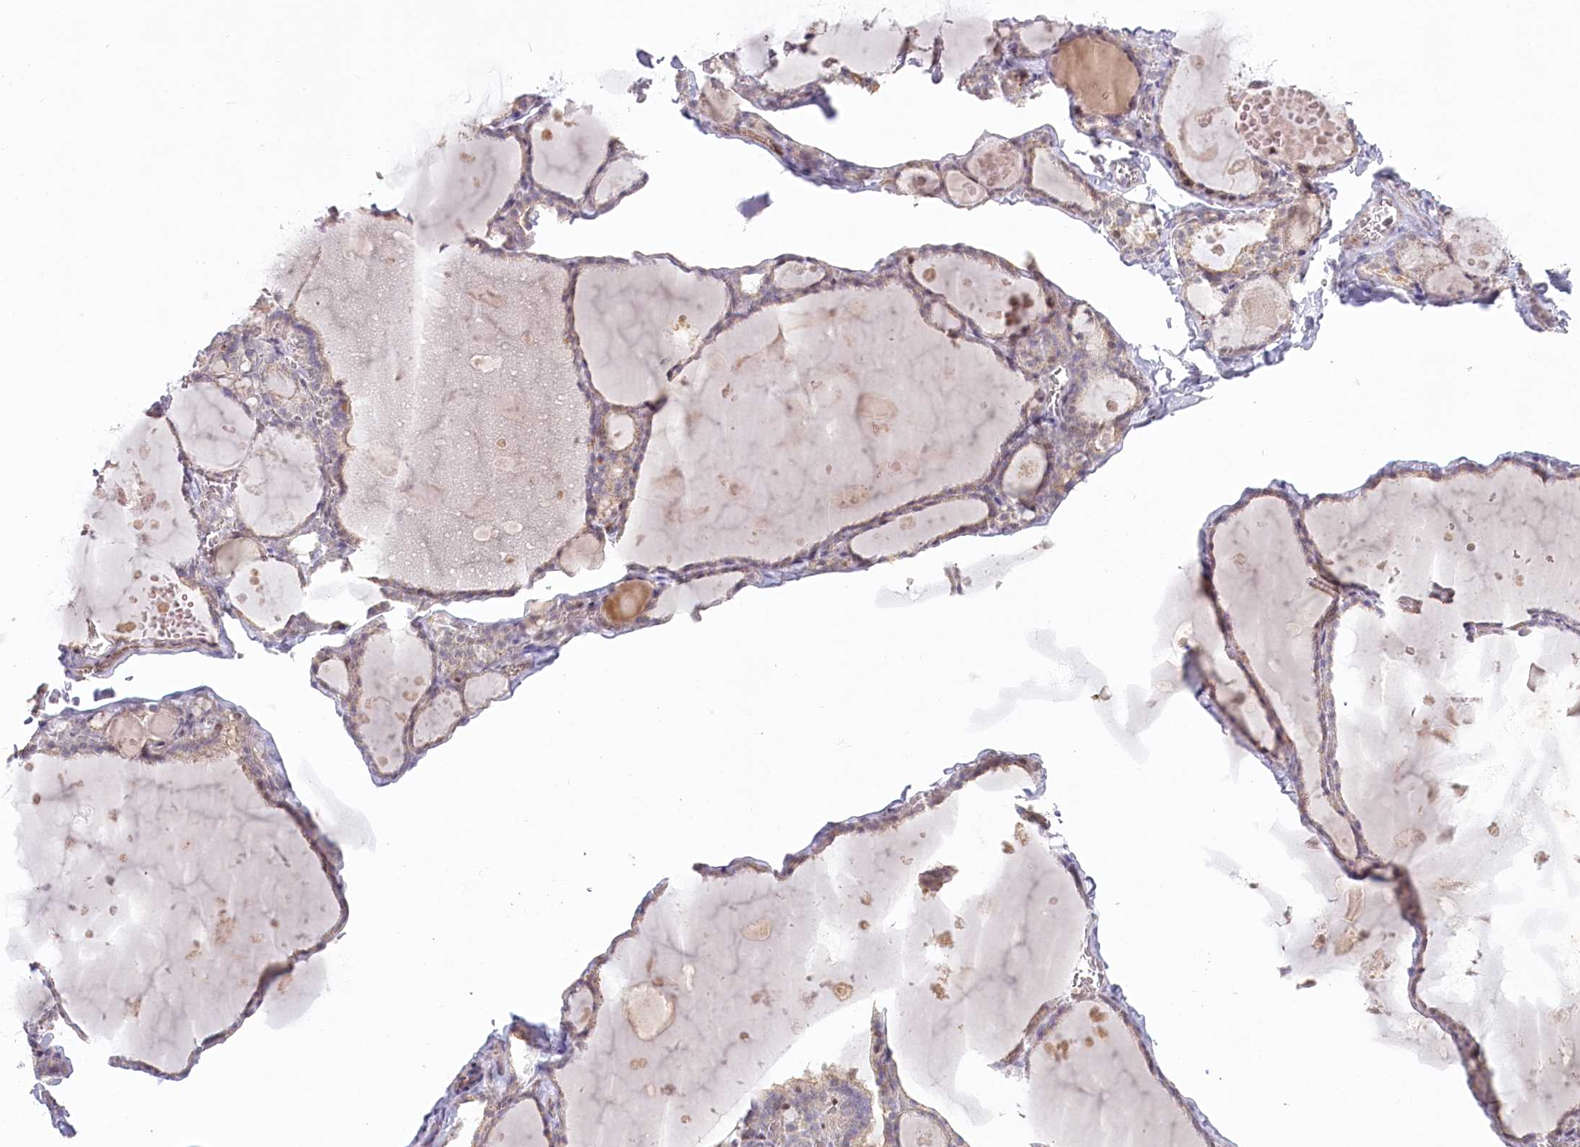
{"staining": {"intensity": "weak", "quantity": "<25%", "location": "cytoplasmic/membranous"}, "tissue": "thyroid gland", "cell_type": "Glandular cells", "image_type": "normal", "snomed": [{"axis": "morphology", "description": "Normal tissue, NOS"}, {"axis": "topography", "description": "Thyroid gland"}], "caption": "Immunohistochemical staining of benign human thyroid gland exhibits no significant expression in glandular cells. Brightfield microscopy of immunohistochemistry (IHC) stained with DAB (brown) and hematoxylin (blue), captured at high magnification.", "gene": "ABHD8", "patient": {"sex": "male", "age": 56}}